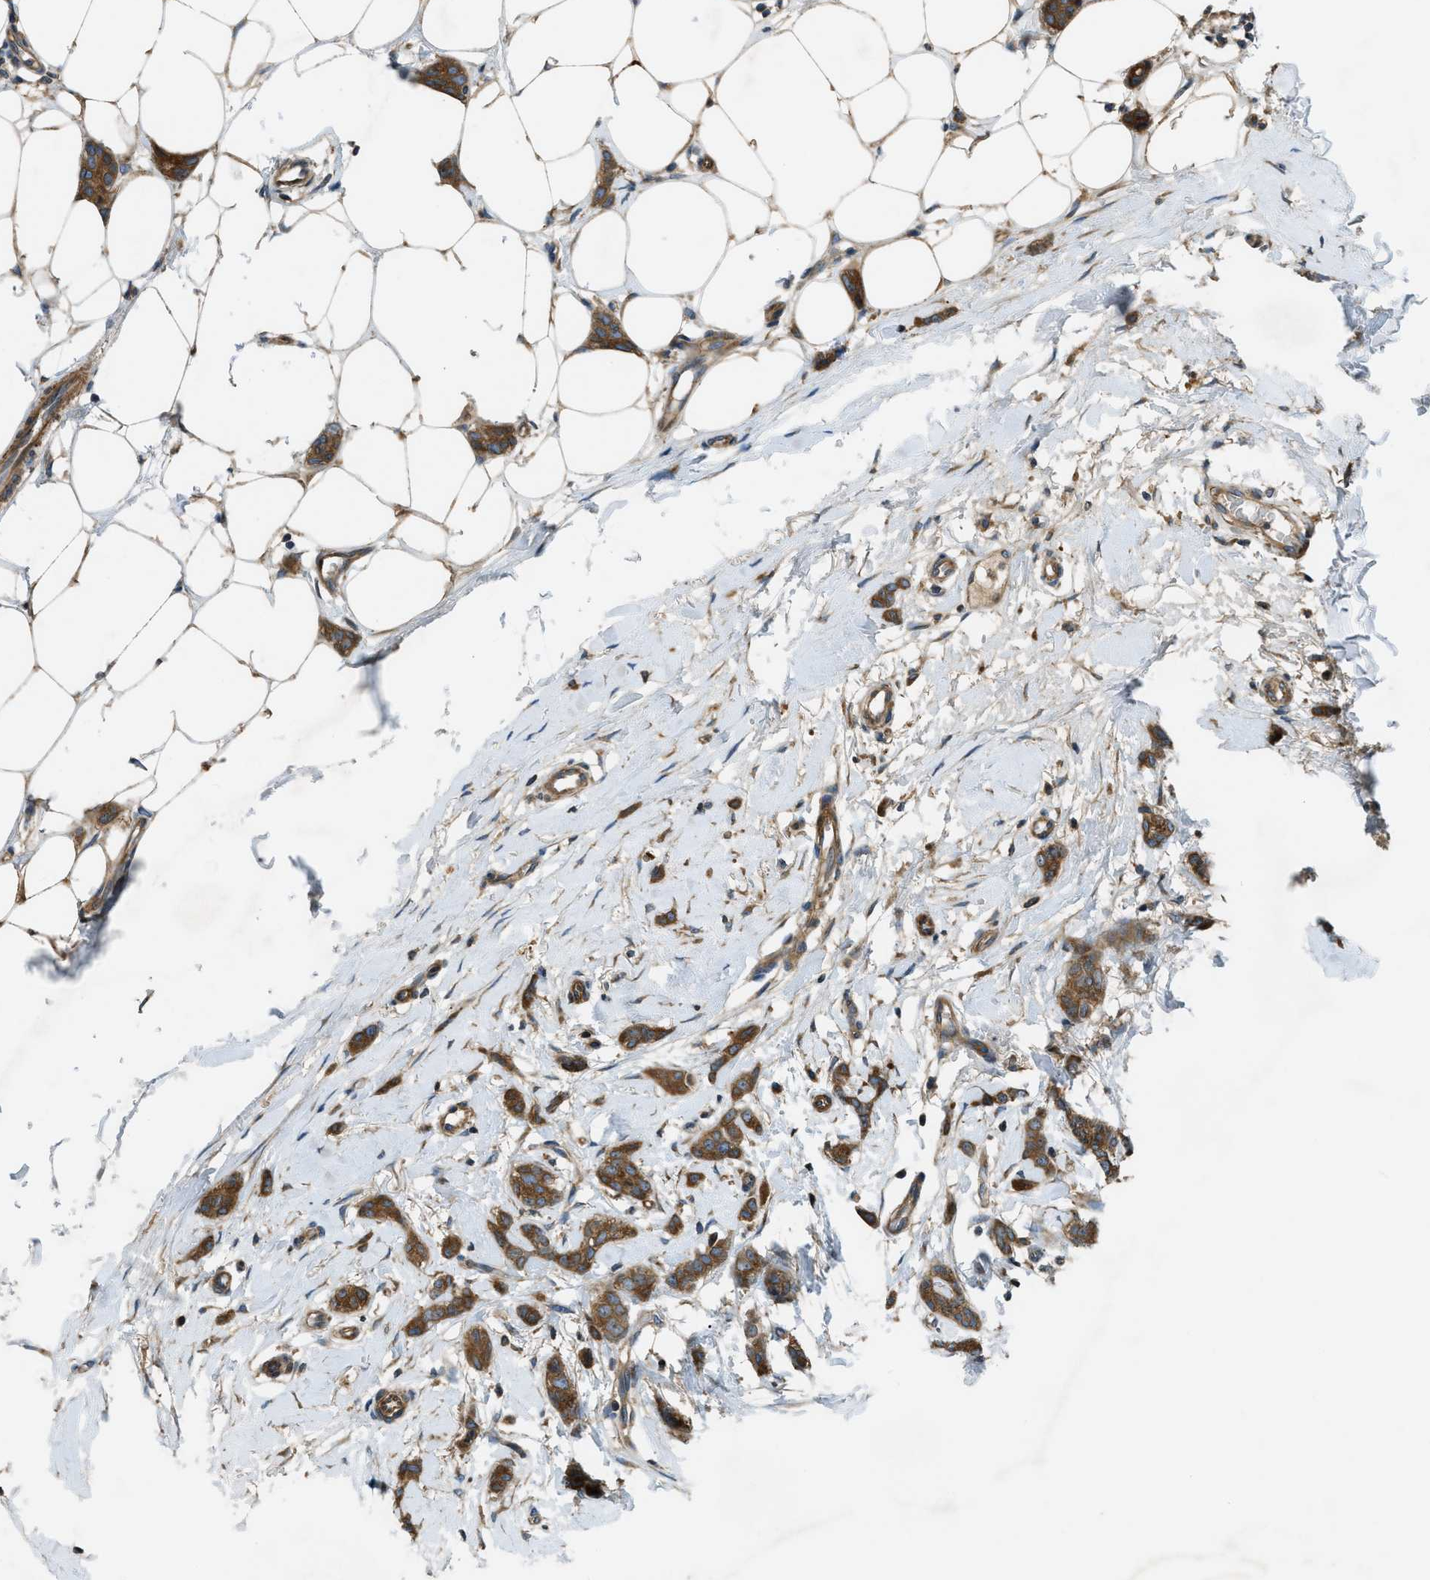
{"staining": {"intensity": "strong", "quantity": ">75%", "location": "cytoplasmic/membranous"}, "tissue": "breast cancer", "cell_type": "Tumor cells", "image_type": "cancer", "snomed": [{"axis": "morphology", "description": "Lobular carcinoma"}, {"axis": "topography", "description": "Skin"}, {"axis": "topography", "description": "Breast"}], "caption": "Breast cancer (lobular carcinoma) tissue exhibits strong cytoplasmic/membranous expression in approximately >75% of tumor cells", "gene": "VEZT", "patient": {"sex": "female", "age": 46}}